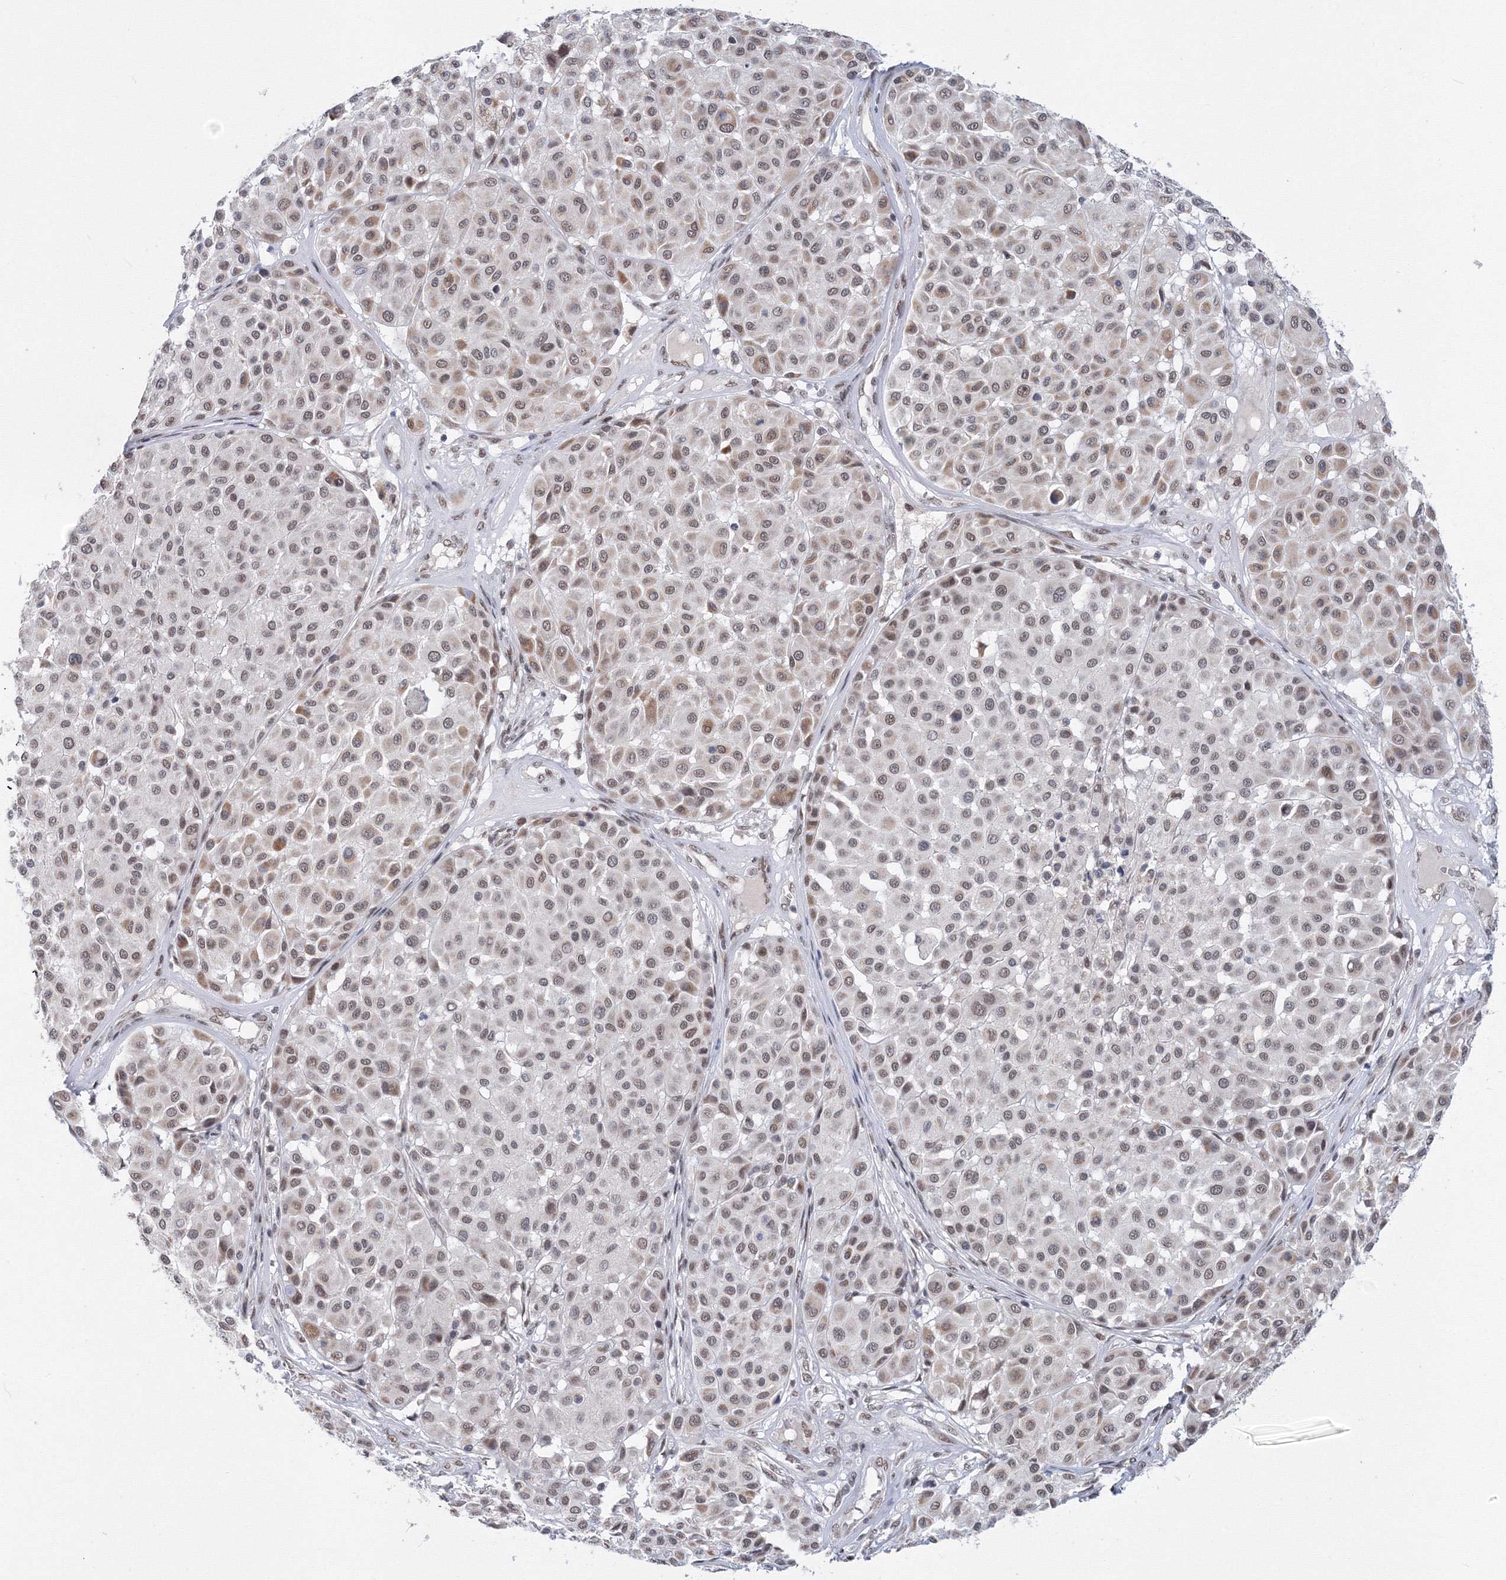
{"staining": {"intensity": "weak", "quantity": "25%-75%", "location": "cytoplasmic/membranous,nuclear"}, "tissue": "melanoma", "cell_type": "Tumor cells", "image_type": "cancer", "snomed": [{"axis": "morphology", "description": "Malignant melanoma, Metastatic site"}, {"axis": "topography", "description": "Soft tissue"}], "caption": "IHC (DAB) staining of human melanoma displays weak cytoplasmic/membranous and nuclear protein expression in approximately 25%-75% of tumor cells.", "gene": "SF3B6", "patient": {"sex": "male", "age": 41}}